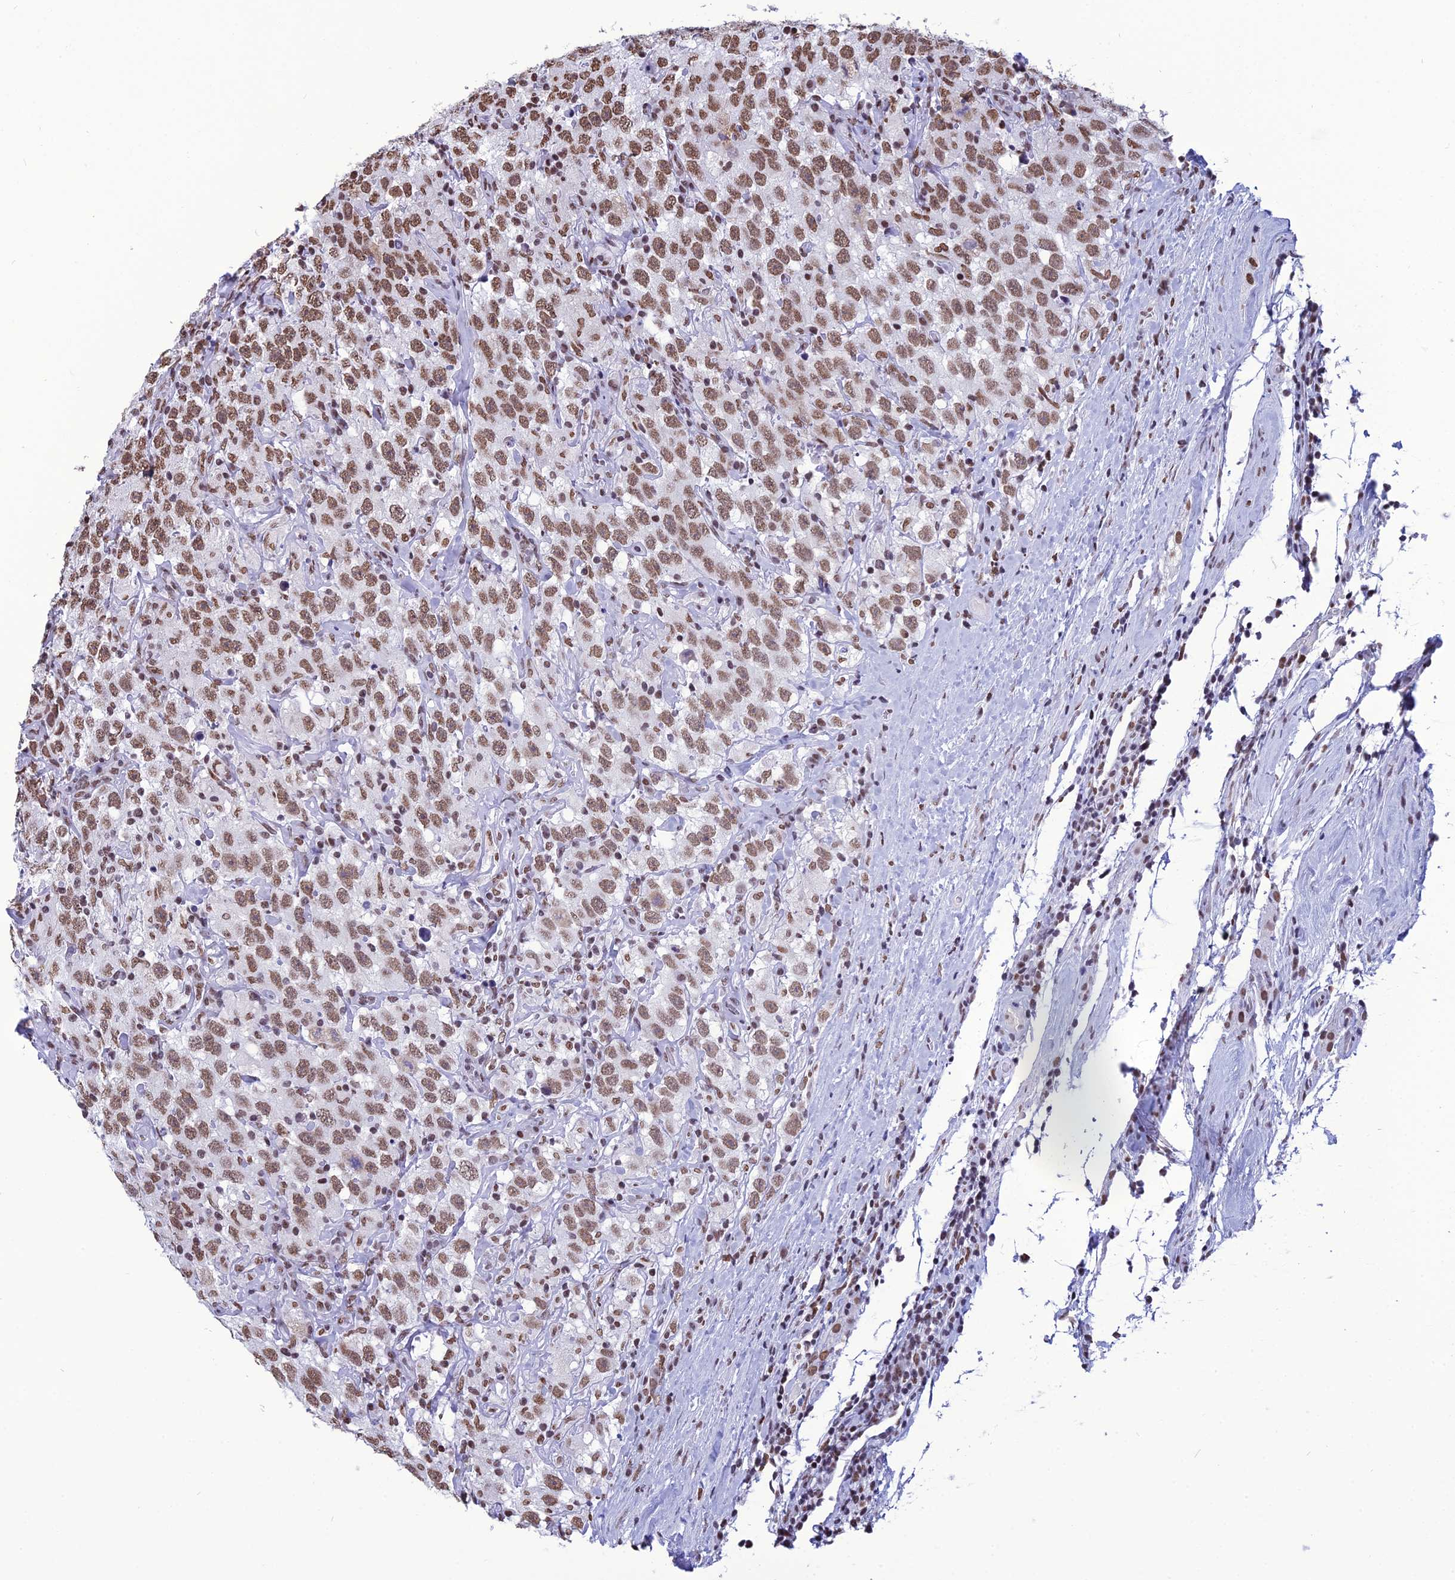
{"staining": {"intensity": "moderate", "quantity": ">75%", "location": "nuclear"}, "tissue": "testis cancer", "cell_type": "Tumor cells", "image_type": "cancer", "snomed": [{"axis": "morphology", "description": "Seminoma, NOS"}, {"axis": "topography", "description": "Testis"}], "caption": "Immunohistochemistry (IHC) of testis cancer exhibits medium levels of moderate nuclear positivity in approximately >75% of tumor cells.", "gene": "PRAMEF12", "patient": {"sex": "male", "age": 41}}